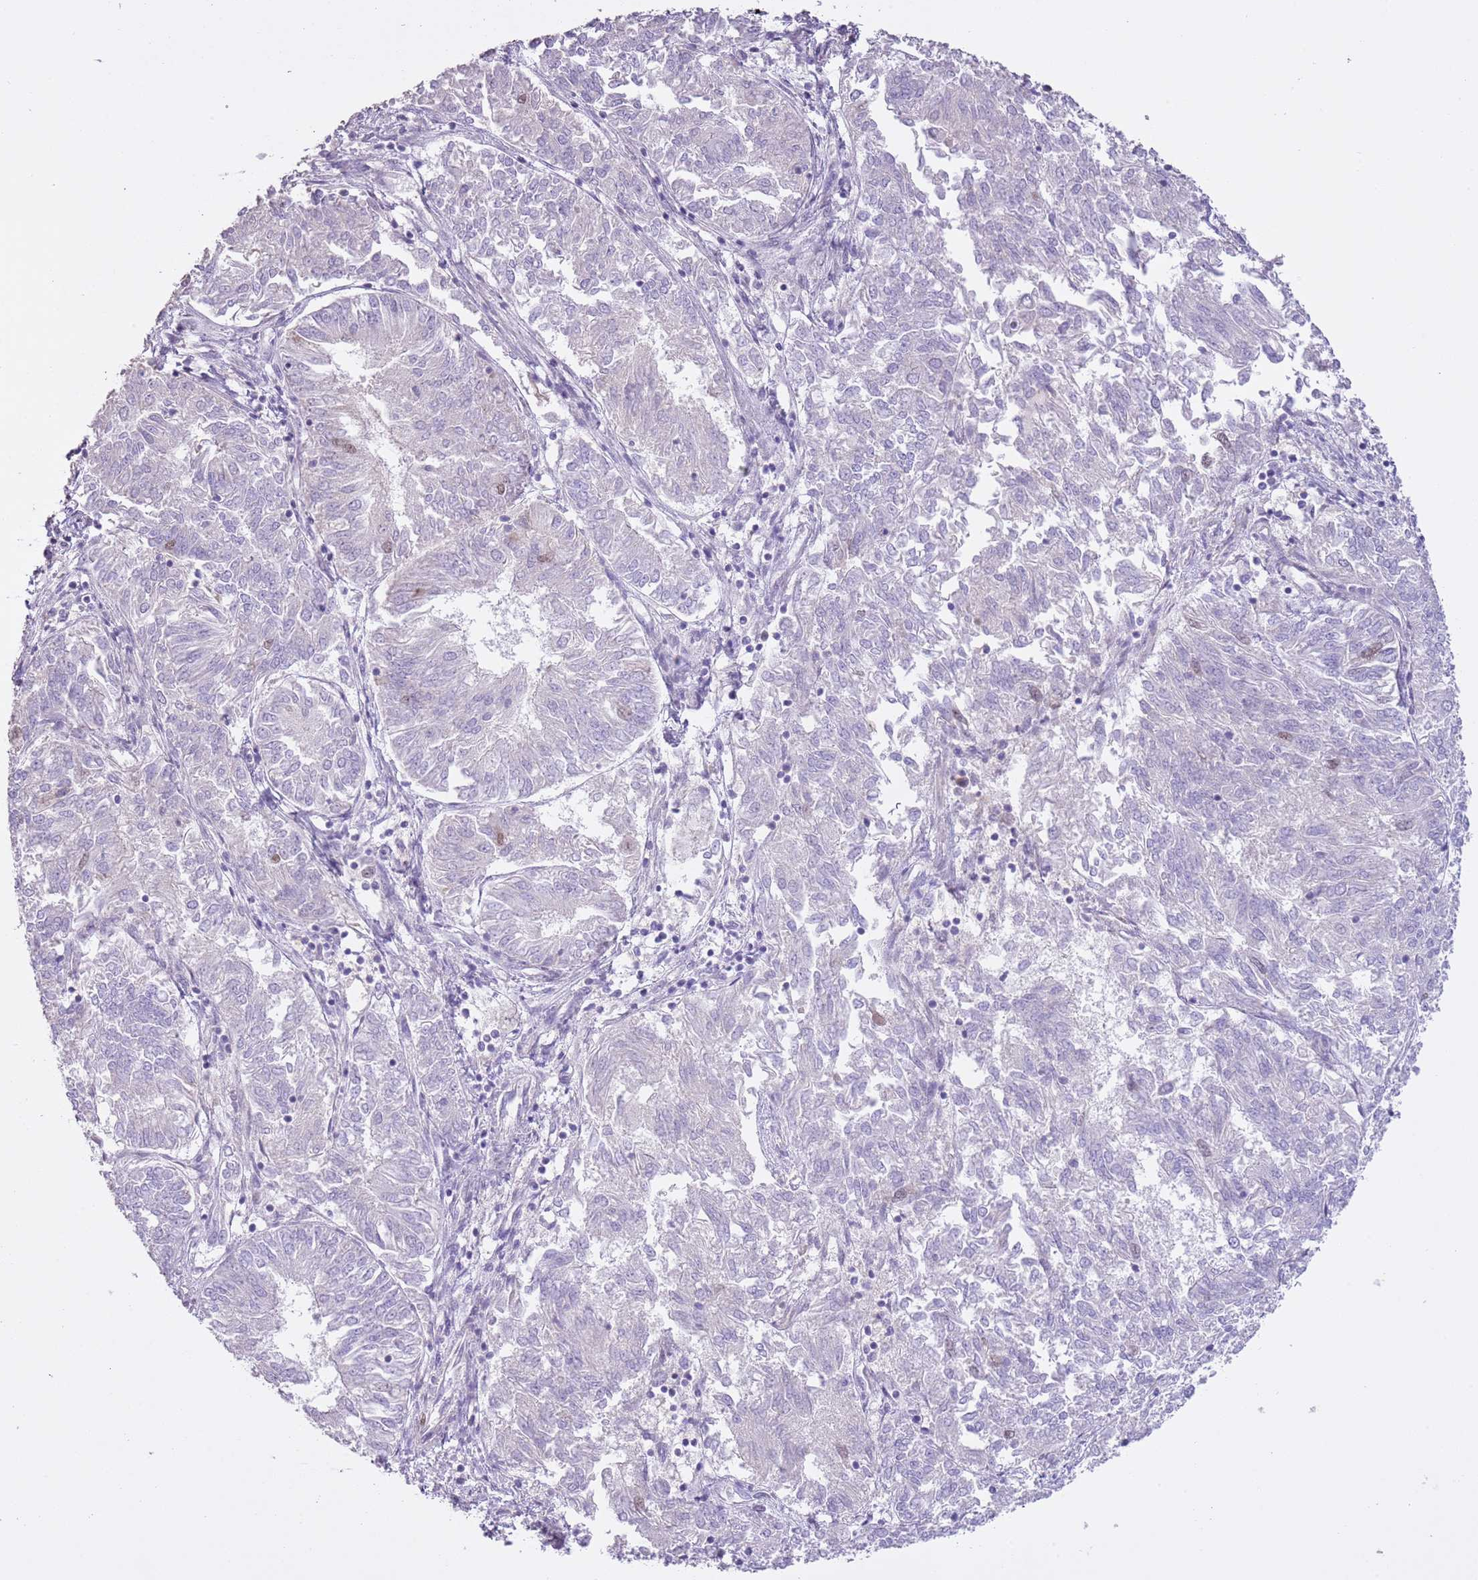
{"staining": {"intensity": "moderate", "quantity": "<25%", "location": "nuclear"}, "tissue": "endometrial cancer", "cell_type": "Tumor cells", "image_type": "cancer", "snomed": [{"axis": "morphology", "description": "Adenocarcinoma, NOS"}, {"axis": "topography", "description": "Endometrium"}], "caption": "Protein staining of adenocarcinoma (endometrial) tissue demonstrates moderate nuclear expression in about <25% of tumor cells.", "gene": "GMNN", "patient": {"sex": "female", "age": 58}}